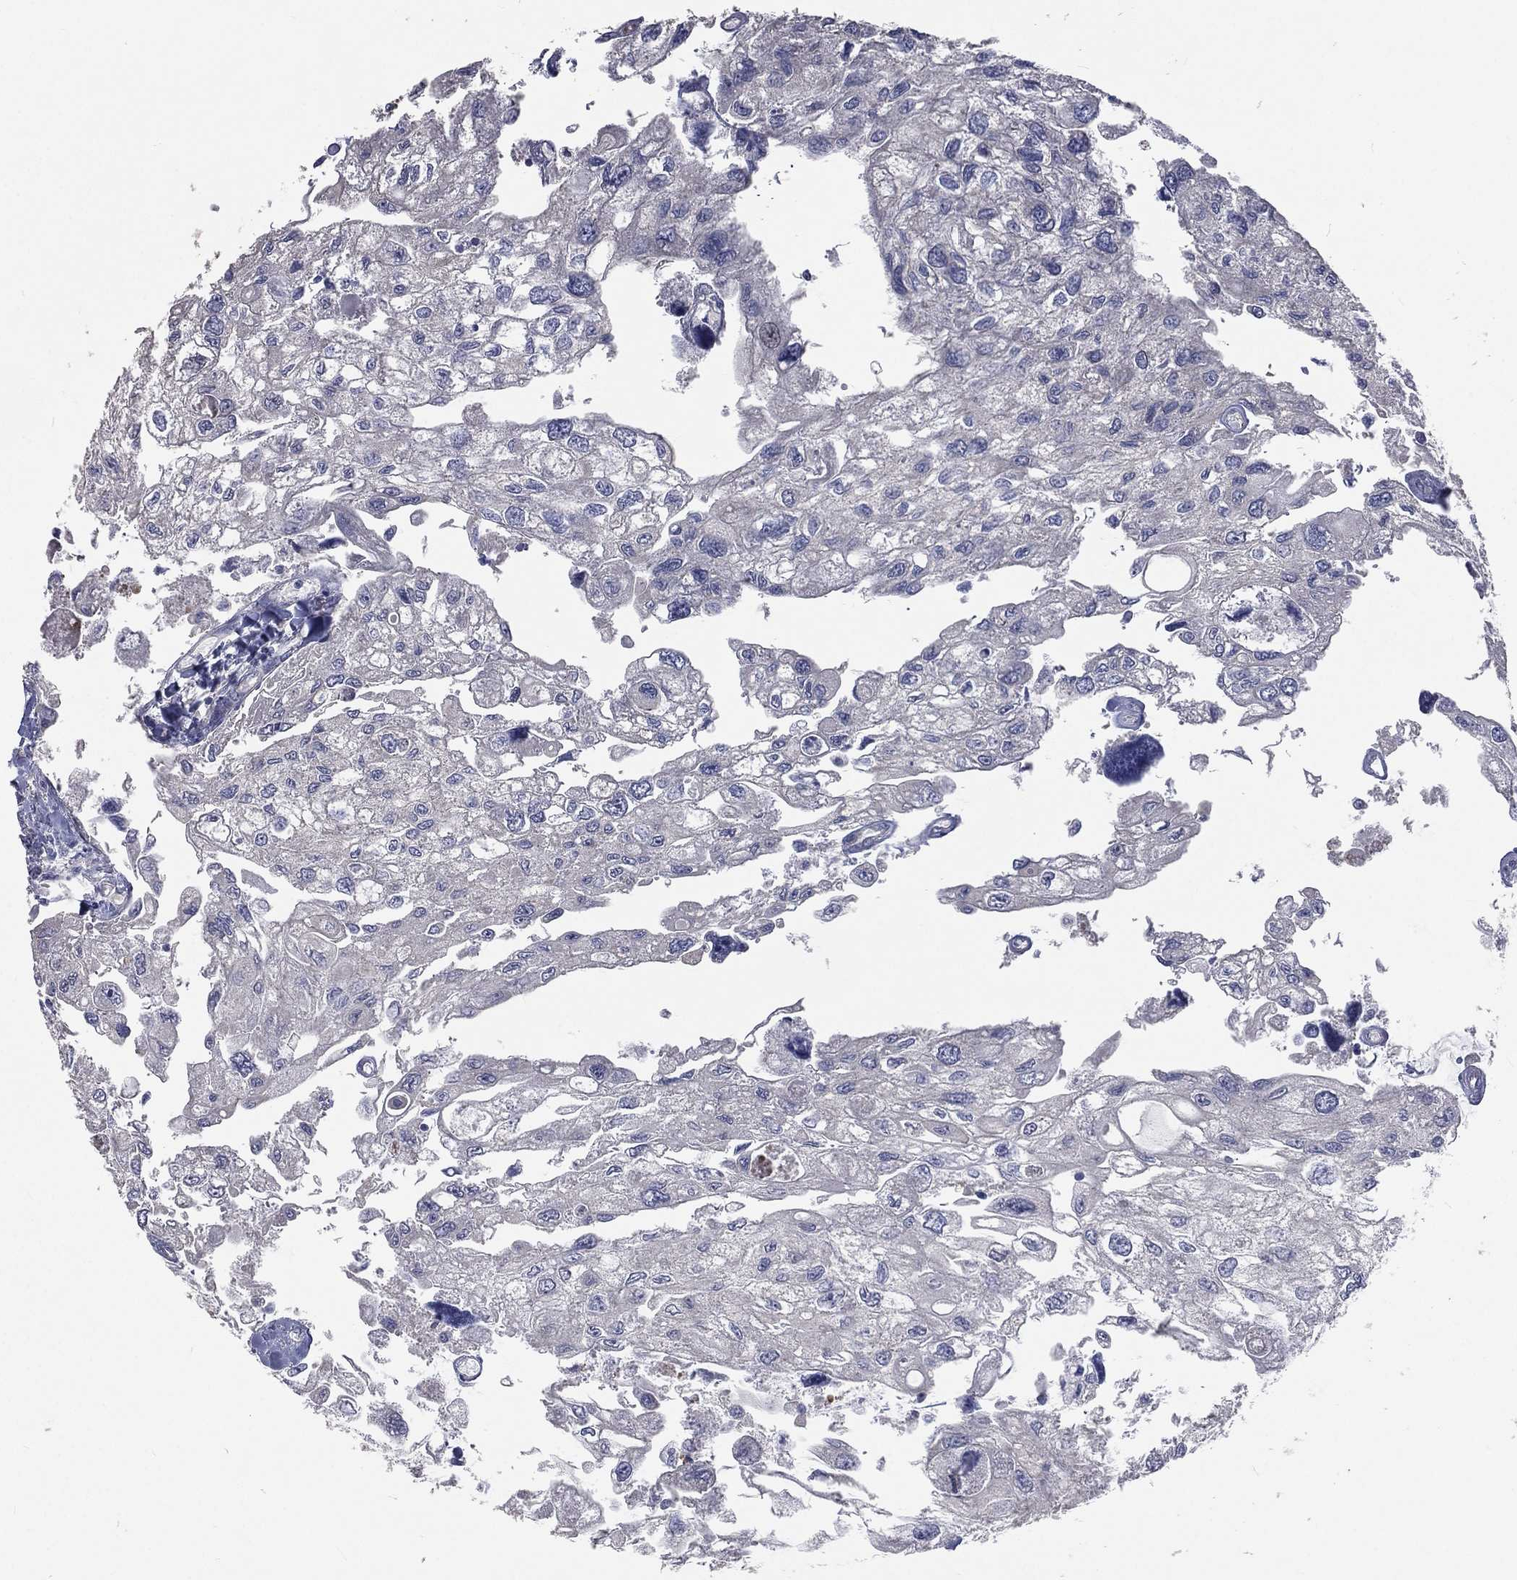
{"staining": {"intensity": "negative", "quantity": "none", "location": "none"}, "tissue": "urothelial cancer", "cell_type": "Tumor cells", "image_type": "cancer", "snomed": [{"axis": "morphology", "description": "Urothelial carcinoma, High grade"}, {"axis": "topography", "description": "Urinary bladder"}], "caption": "Protein analysis of high-grade urothelial carcinoma shows no significant positivity in tumor cells.", "gene": "CROCC", "patient": {"sex": "male", "age": 59}}